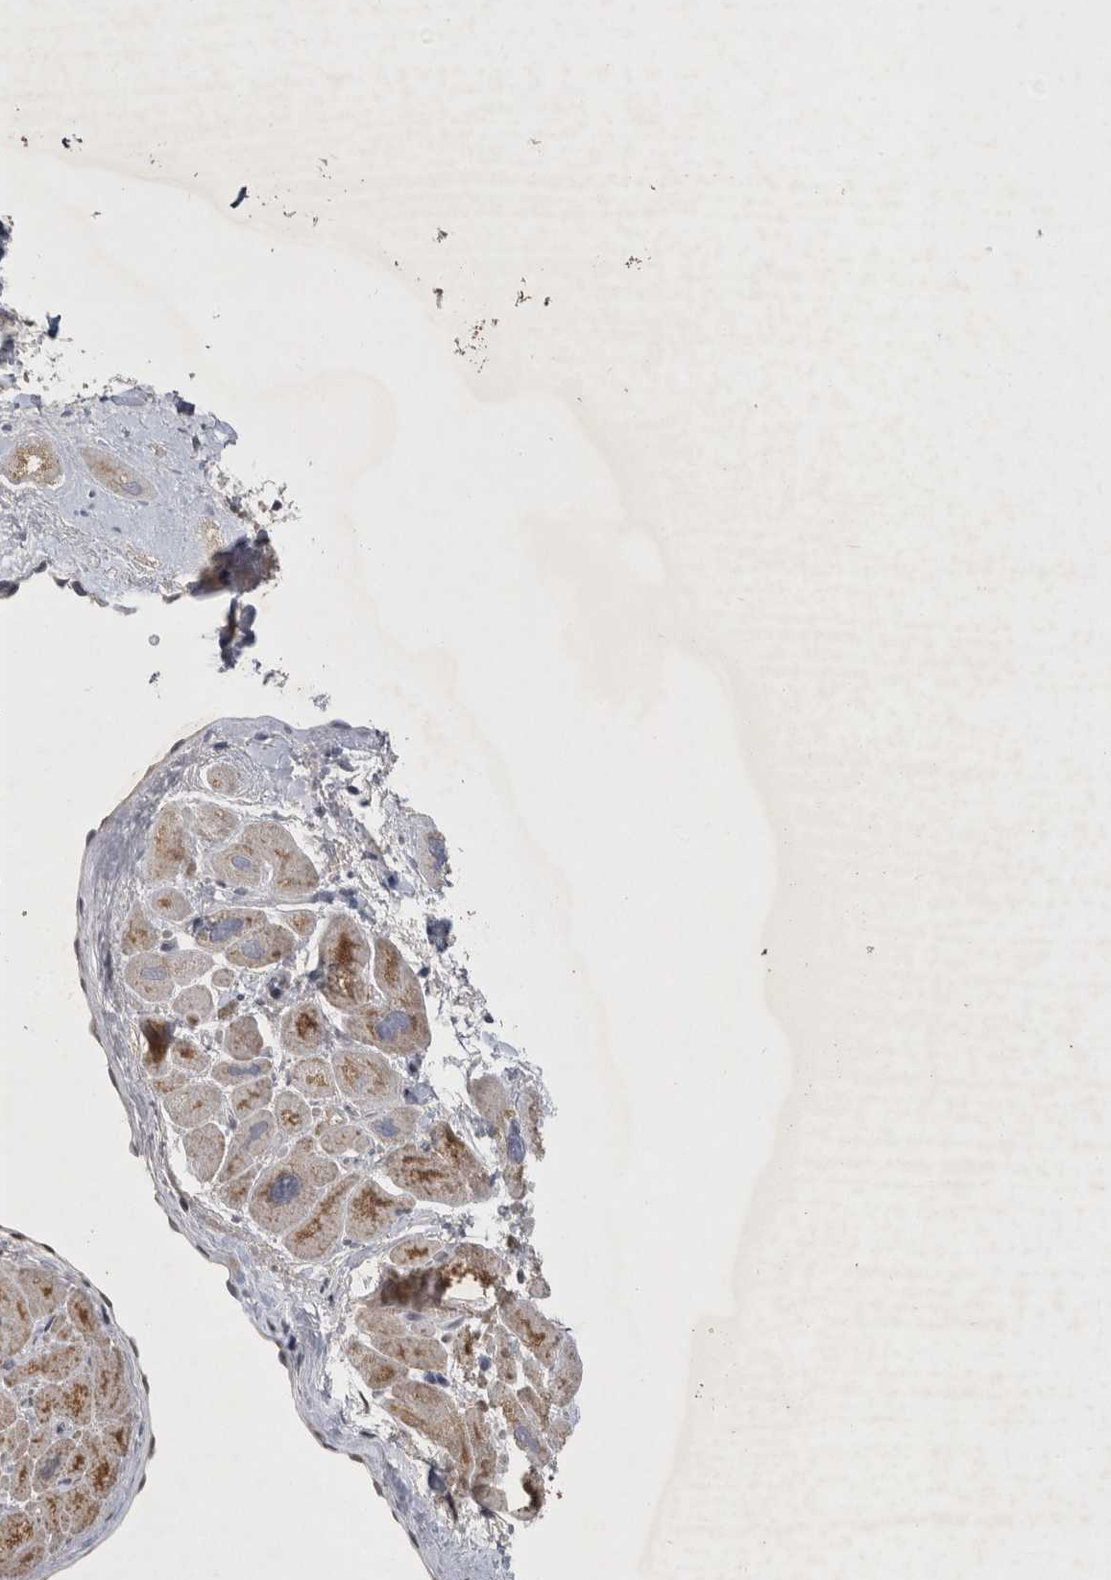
{"staining": {"intensity": "moderate", "quantity": "25%-75%", "location": "cytoplasmic/membranous"}, "tissue": "heart muscle", "cell_type": "Cardiomyocytes", "image_type": "normal", "snomed": [{"axis": "morphology", "description": "Normal tissue, NOS"}, {"axis": "topography", "description": "Heart"}], "caption": "Cardiomyocytes show medium levels of moderate cytoplasmic/membranous positivity in approximately 25%-75% of cells in unremarkable human heart muscle.", "gene": "IFI44", "patient": {"sex": "male", "age": 49}}